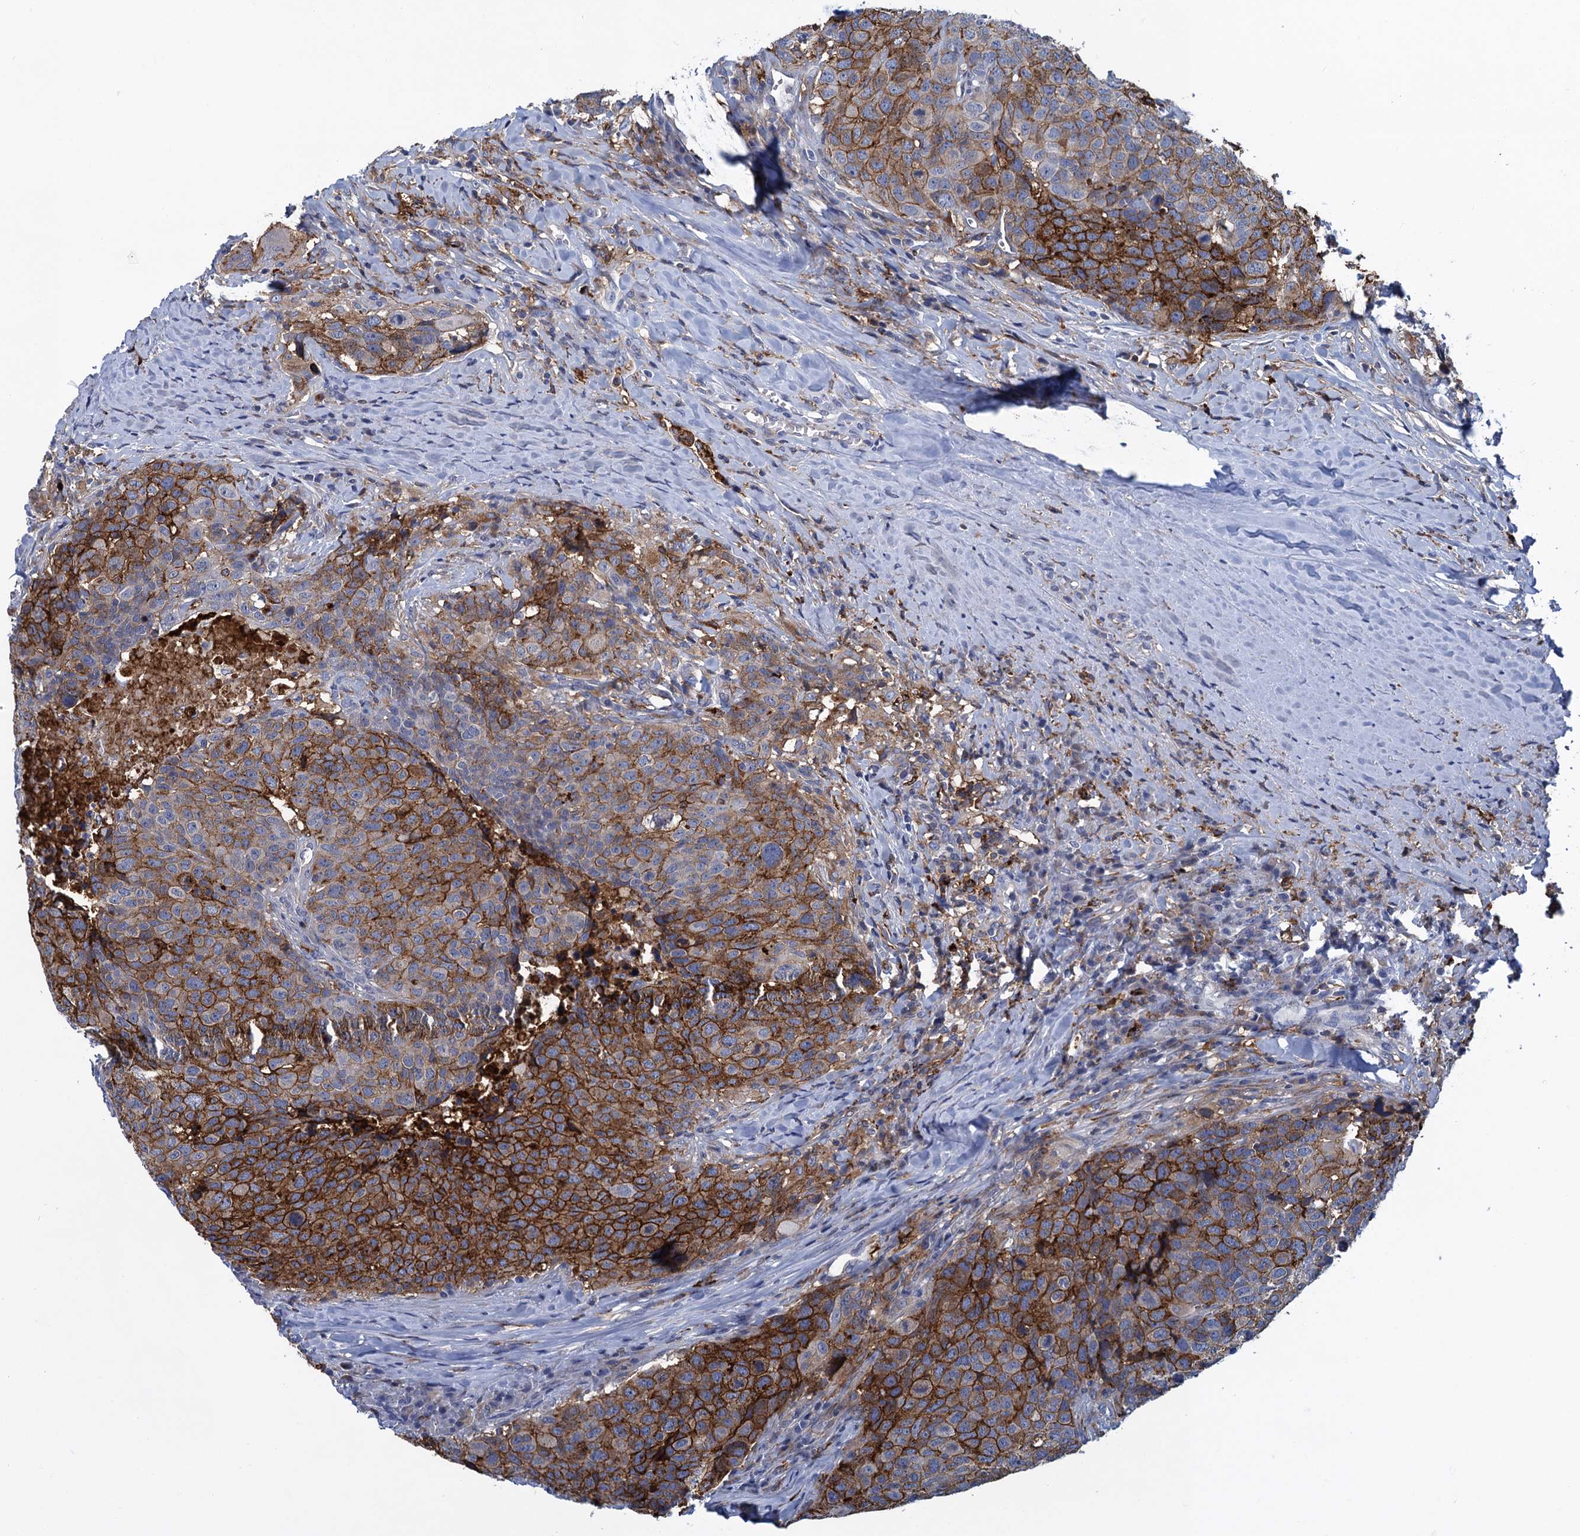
{"staining": {"intensity": "strong", "quantity": "25%-75%", "location": "cytoplasmic/membranous"}, "tissue": "head and neck cancer", "cell_type": "Tumor cells", "image_type": "cancer", "snomed": [{"axis": "morphology", "description": "Squamous cell carcinoma, NOS"}, {"axis": "topography", "description": "Head-Neck"}], "caption": "Immunohistochemistry (IHC) image of head and neck cancer (squamous cell carcinoma) stained for a protein (brown), which displays high levels of strong cytoplasmic/membranous positivity in approximately 25%-75% of tumor cells.", "gene": "DNHD1", "patient": {"sex": "male", "age": 66}}